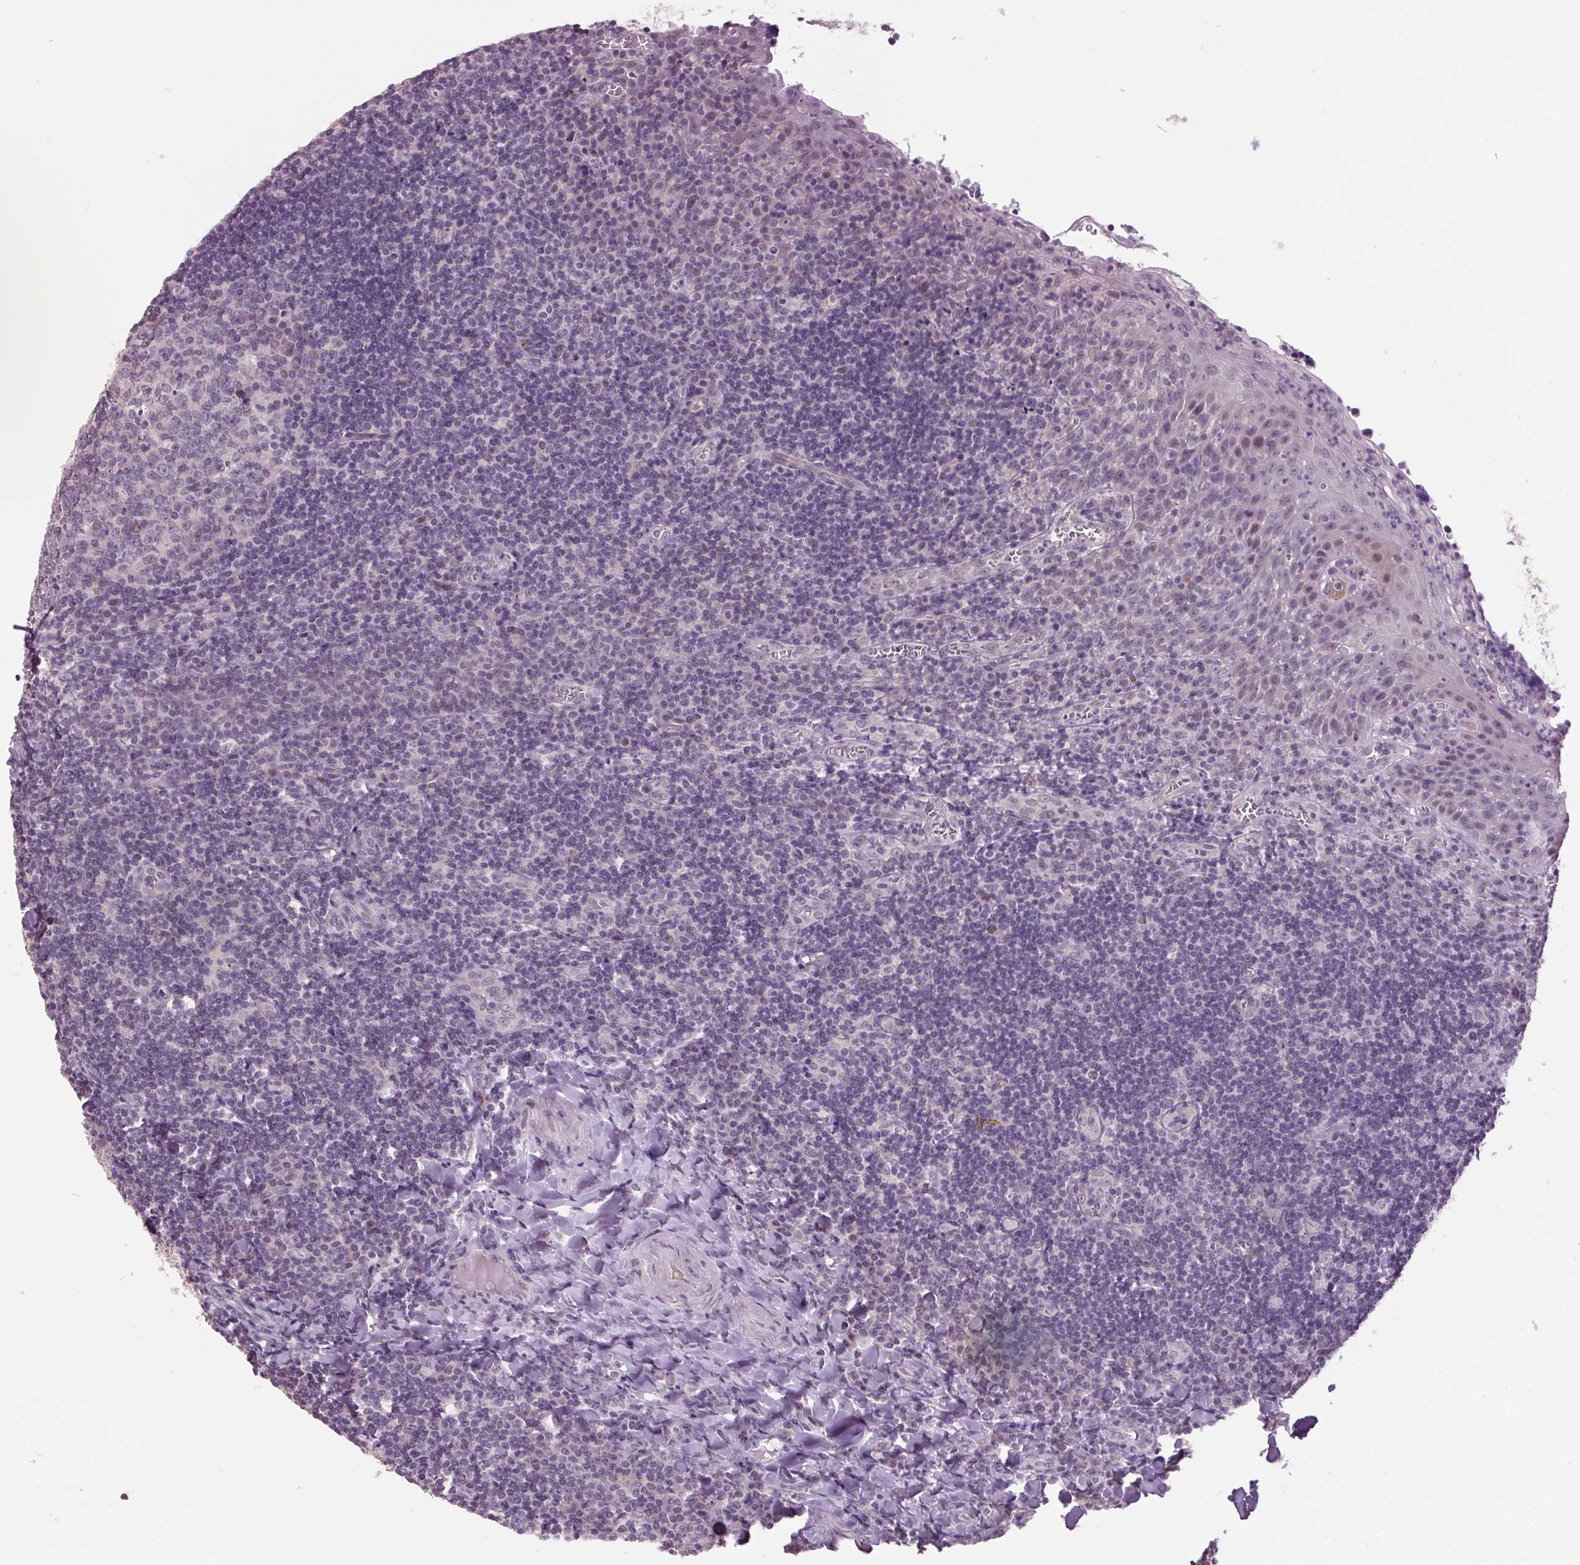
{"staining": {"intensity": "negative", "quantity": "none", "location": "none"}, "tissue": "tonsil", "cell_type": "Germinal center cells", "image_type": "normal", "snomed": [{"axis": "morphology", "description": "Normal tissue, NOS"}, {"axis": "morphology", "description": "Inflammation, NOS"}, {"axis": "topography", "description": "Tonsil"}], "caption": "Immunohistochemistry histopathology image of normal human tonsil stained for a protein (brown), which shows no positivity in germinal center cells.", "gene": "C2orf16", "patient": {"sex": "female", "age": 31}}